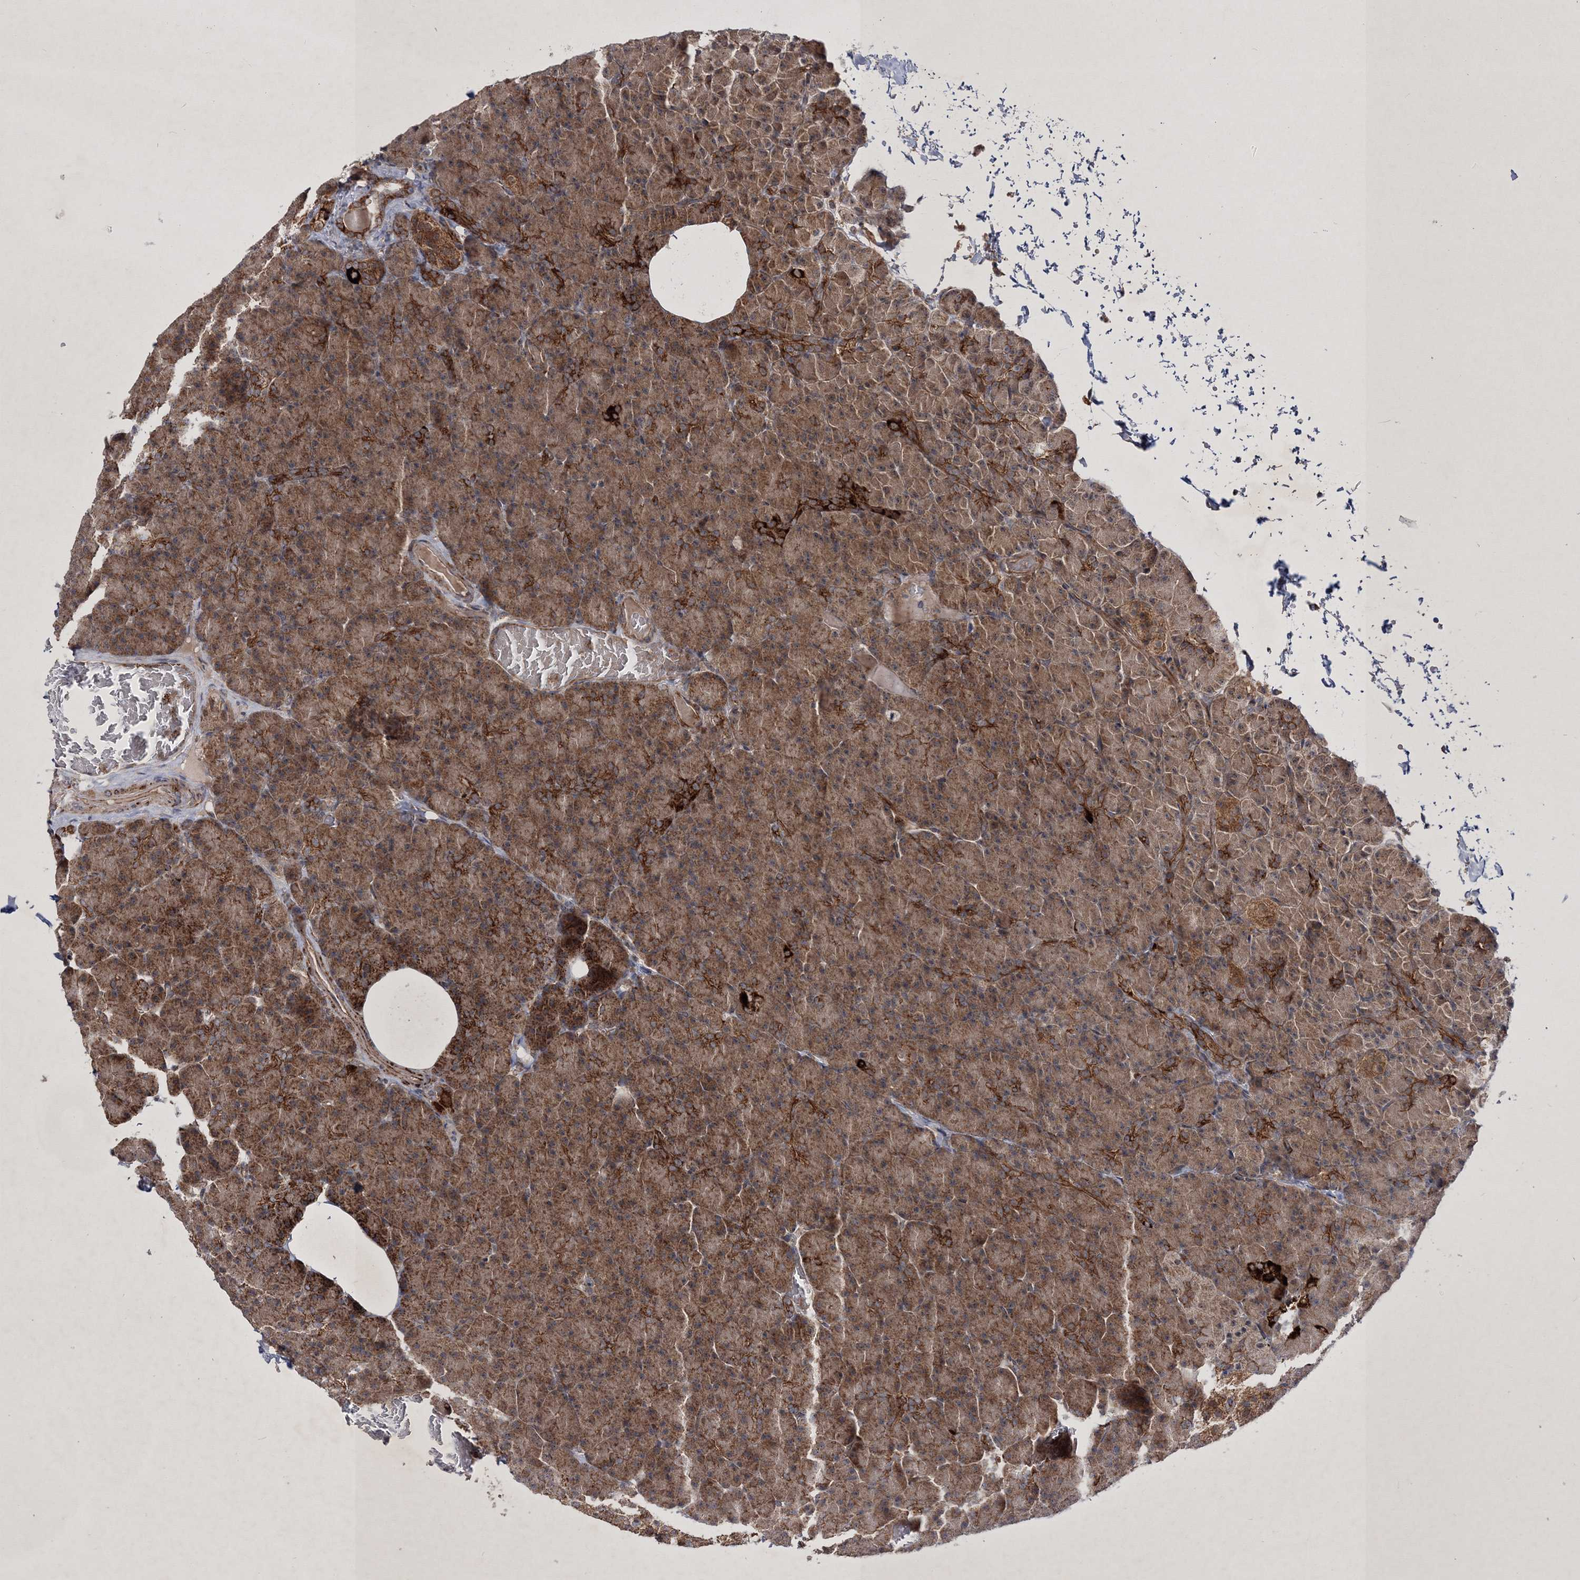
{"staining": {"intensity": "moderate", "quantity": ">75%", "location": "cytoplasmic/membranous"}, "tissue": "pancreas", "cell_type": "Exocrine glandular cells", "image_type": "normal", "snomed": [{"axis": "morphology", "description": "Normal tissue, NOS"}, {"axis": "topography", "description": "Pancreas"}], "caption": "This histopathology image exhibits immunohistochemistry (IHC) staining of normal human pancreas, with medium moderate cytoplasmic/membranous positivity in about >75% of exocrine glandular cells.", "gene": "SCRN3", "patient": {"sex": "female", "age": 43}}